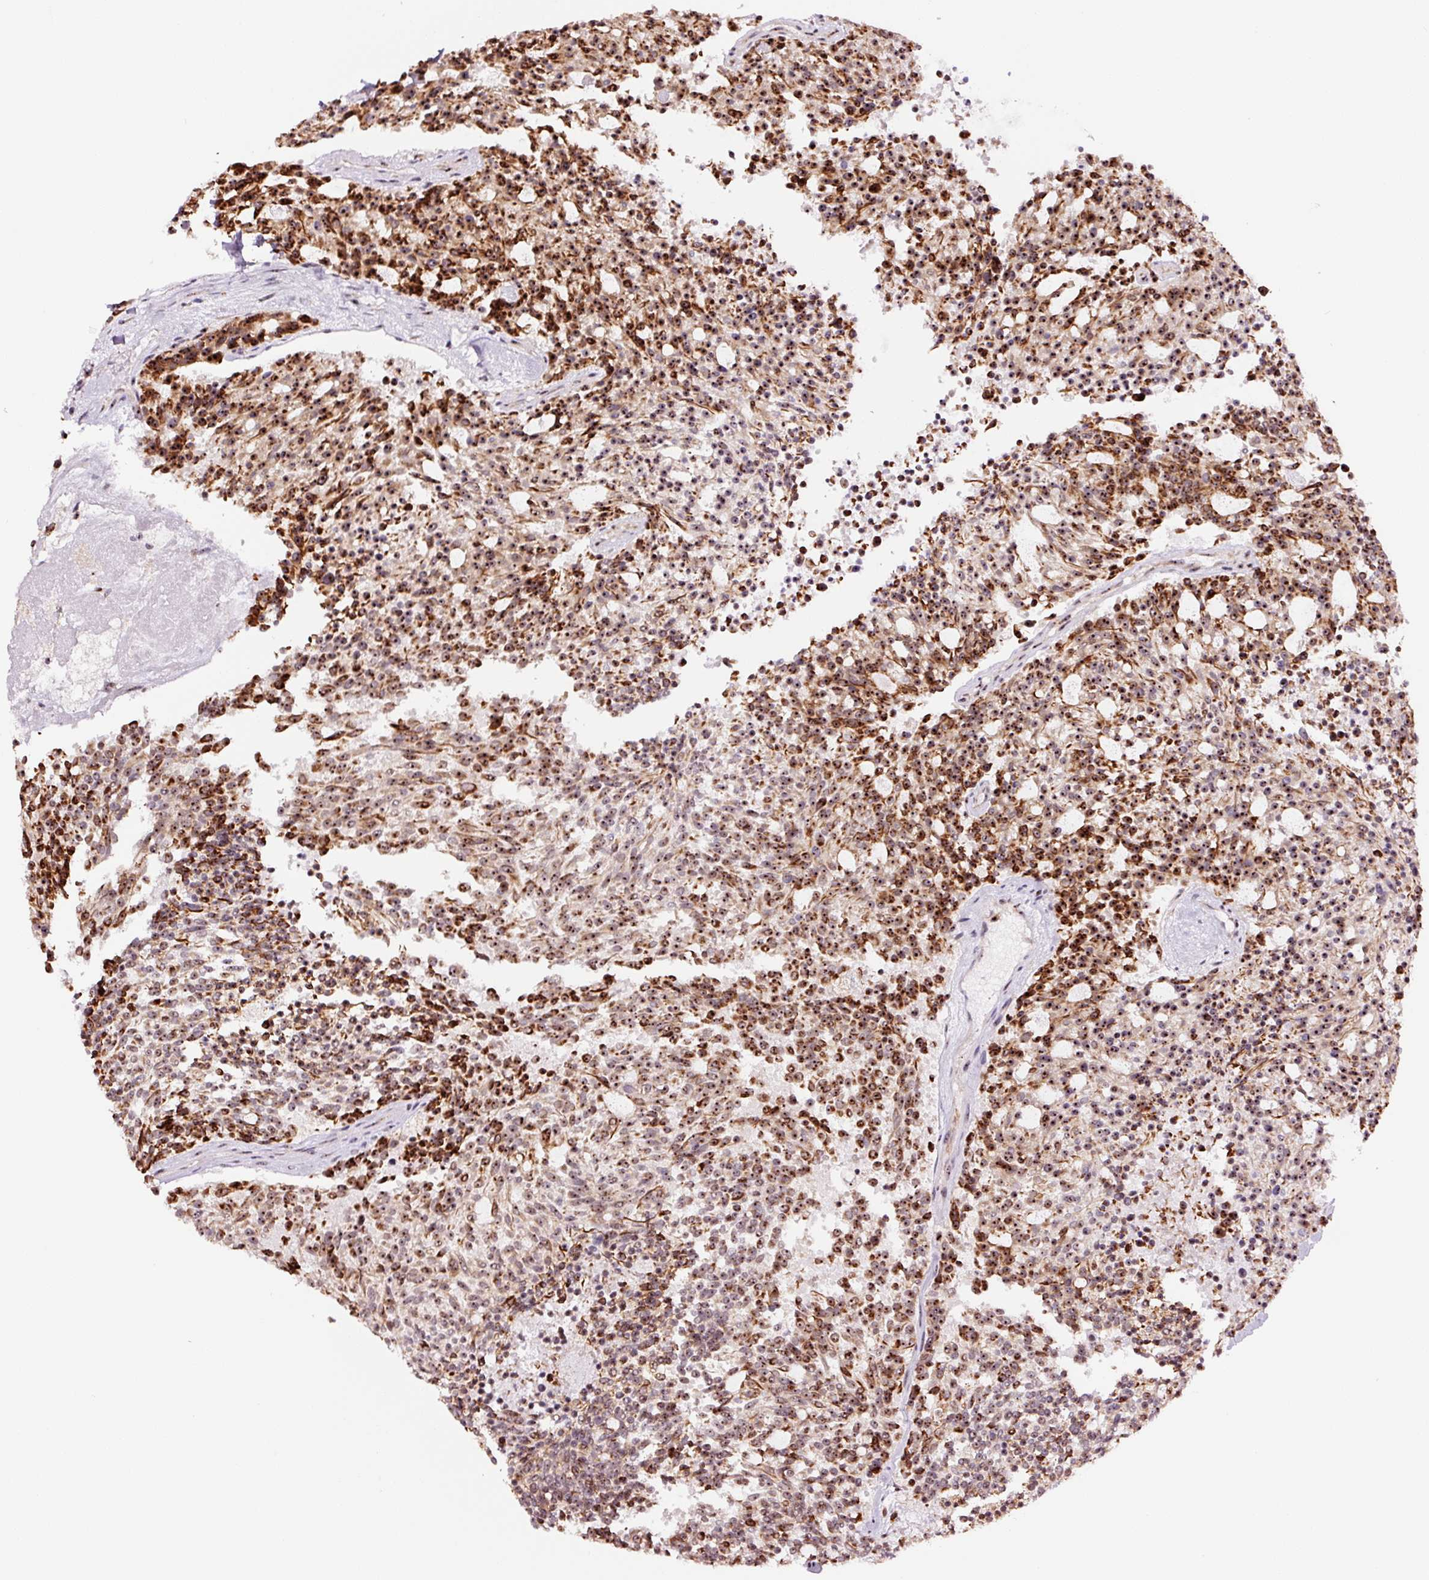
{"staining": {"intensity": "strong", "quantity": ">75%", "location": "cytoplasmic/membranous,nuclear"}, "tissue": "carcinoid", "cell_type": "Tumor cells", "image_type": "cancer", "snomed": [{"axis": "morphology", "description": "Carcinoid, malignant, NOS"}, {"axis": "topography", "description": "Pancreas"}], "caption": "Carcinoid stained with immunohistochemistry (IHC) exhibits strong cytoplasmic/membranous and nuclear staining in about >75% of tumor cells. (IHC, brightfield microscopy, high magnification).", "gene": "GNL3", "patient": {"sex": "female", "age": 54}}